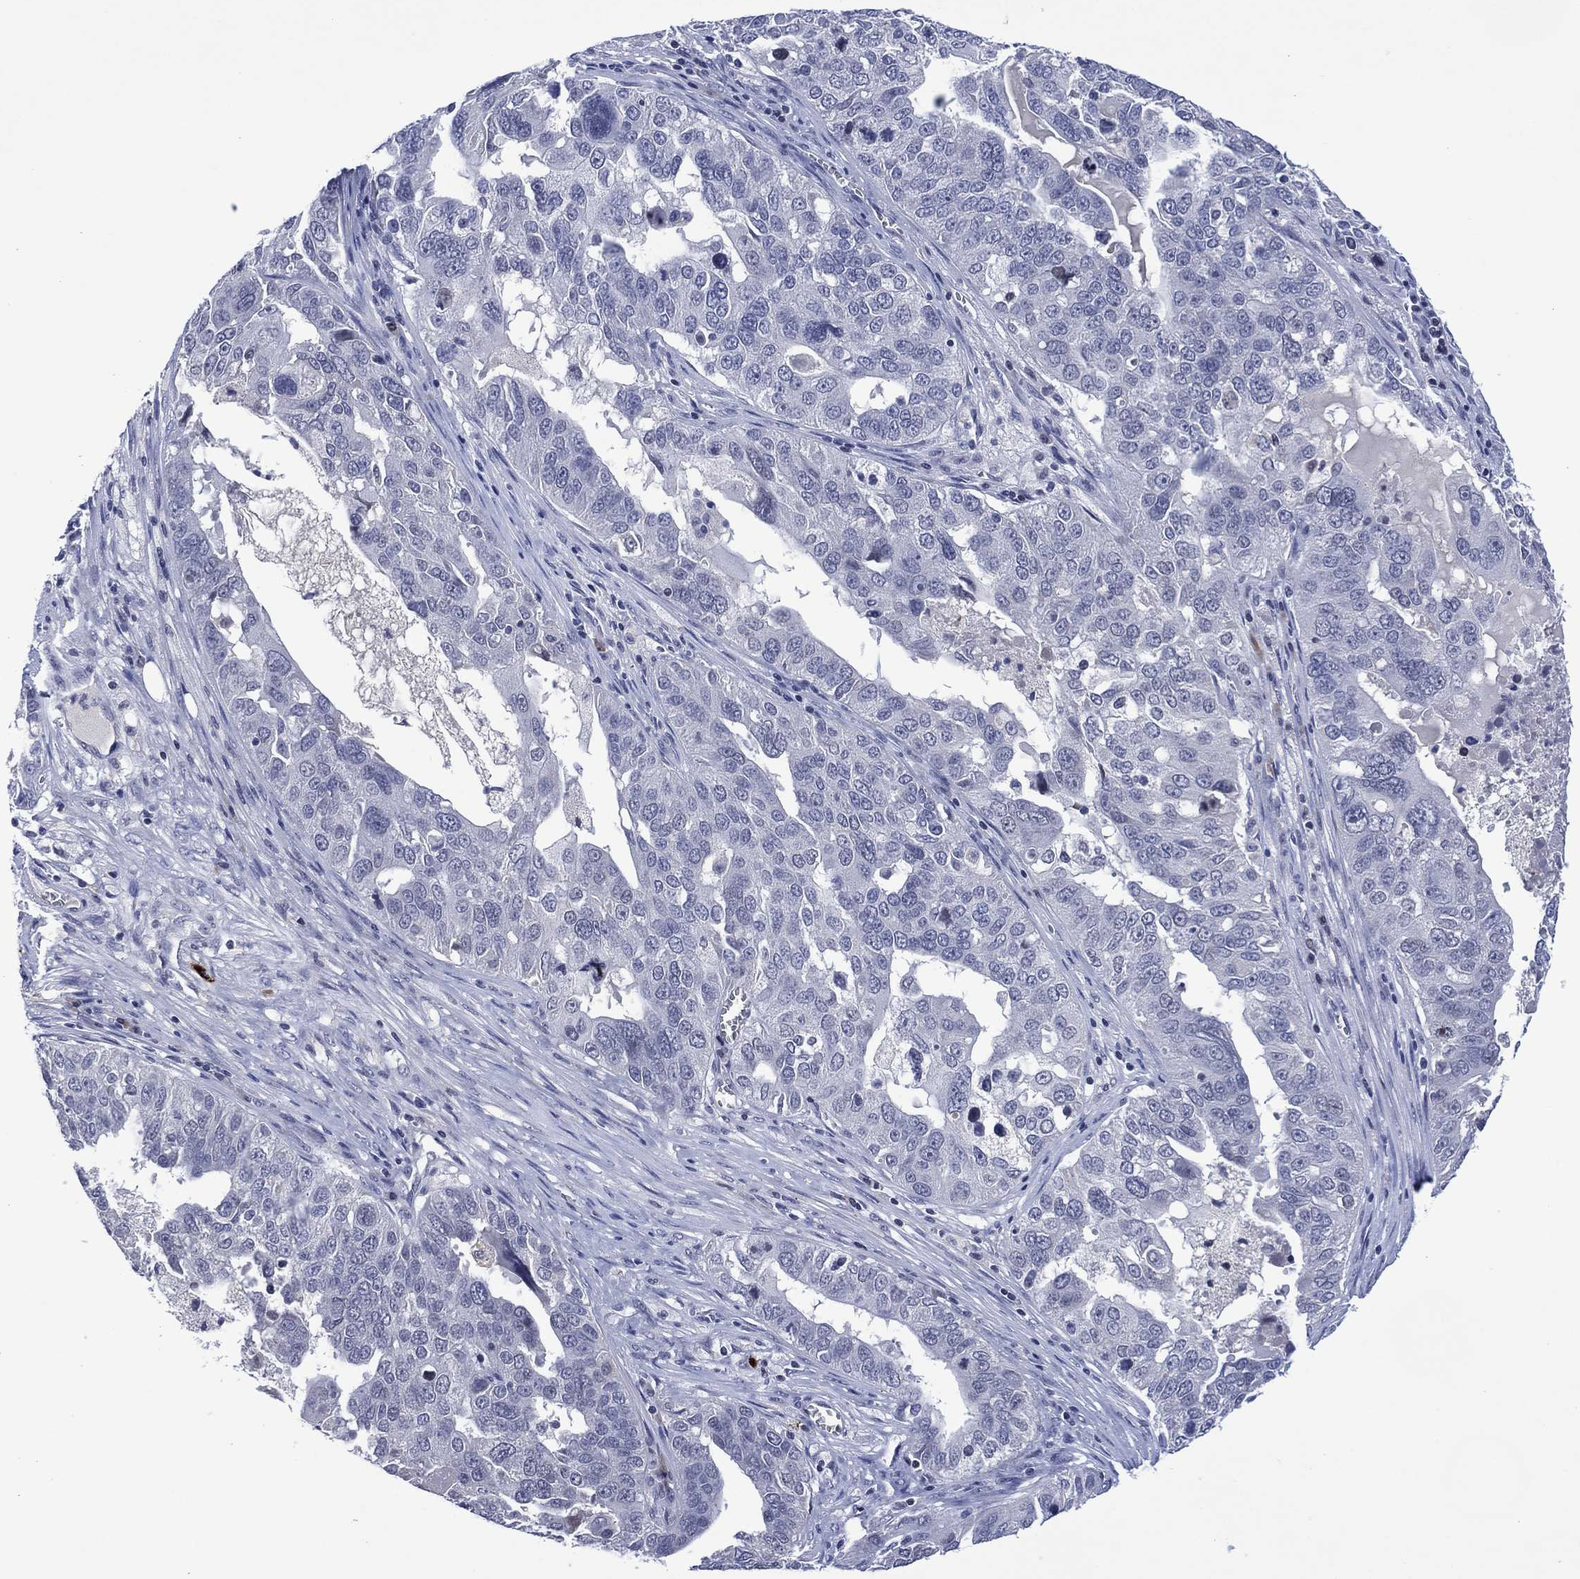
{"staining": {"intensity": "negative", "quantity": "none", "location": "none"}, "tissue": "ovarian cancer", "cell_type": "Tumor cells", "image_type": "cancer", "snomed": [{"axis": "morphology", "description": "Carcinoma, endometroid"}, {"axis": "topography", "description": "Soft tissue"}, {"axis": "topography", "description": "Ovary"}], "caption": "The histopathology image shows no staining of tumor cells in ovarian cancer.", "gene": "USP26", "patient": {"sex": "female", "age": 52}}